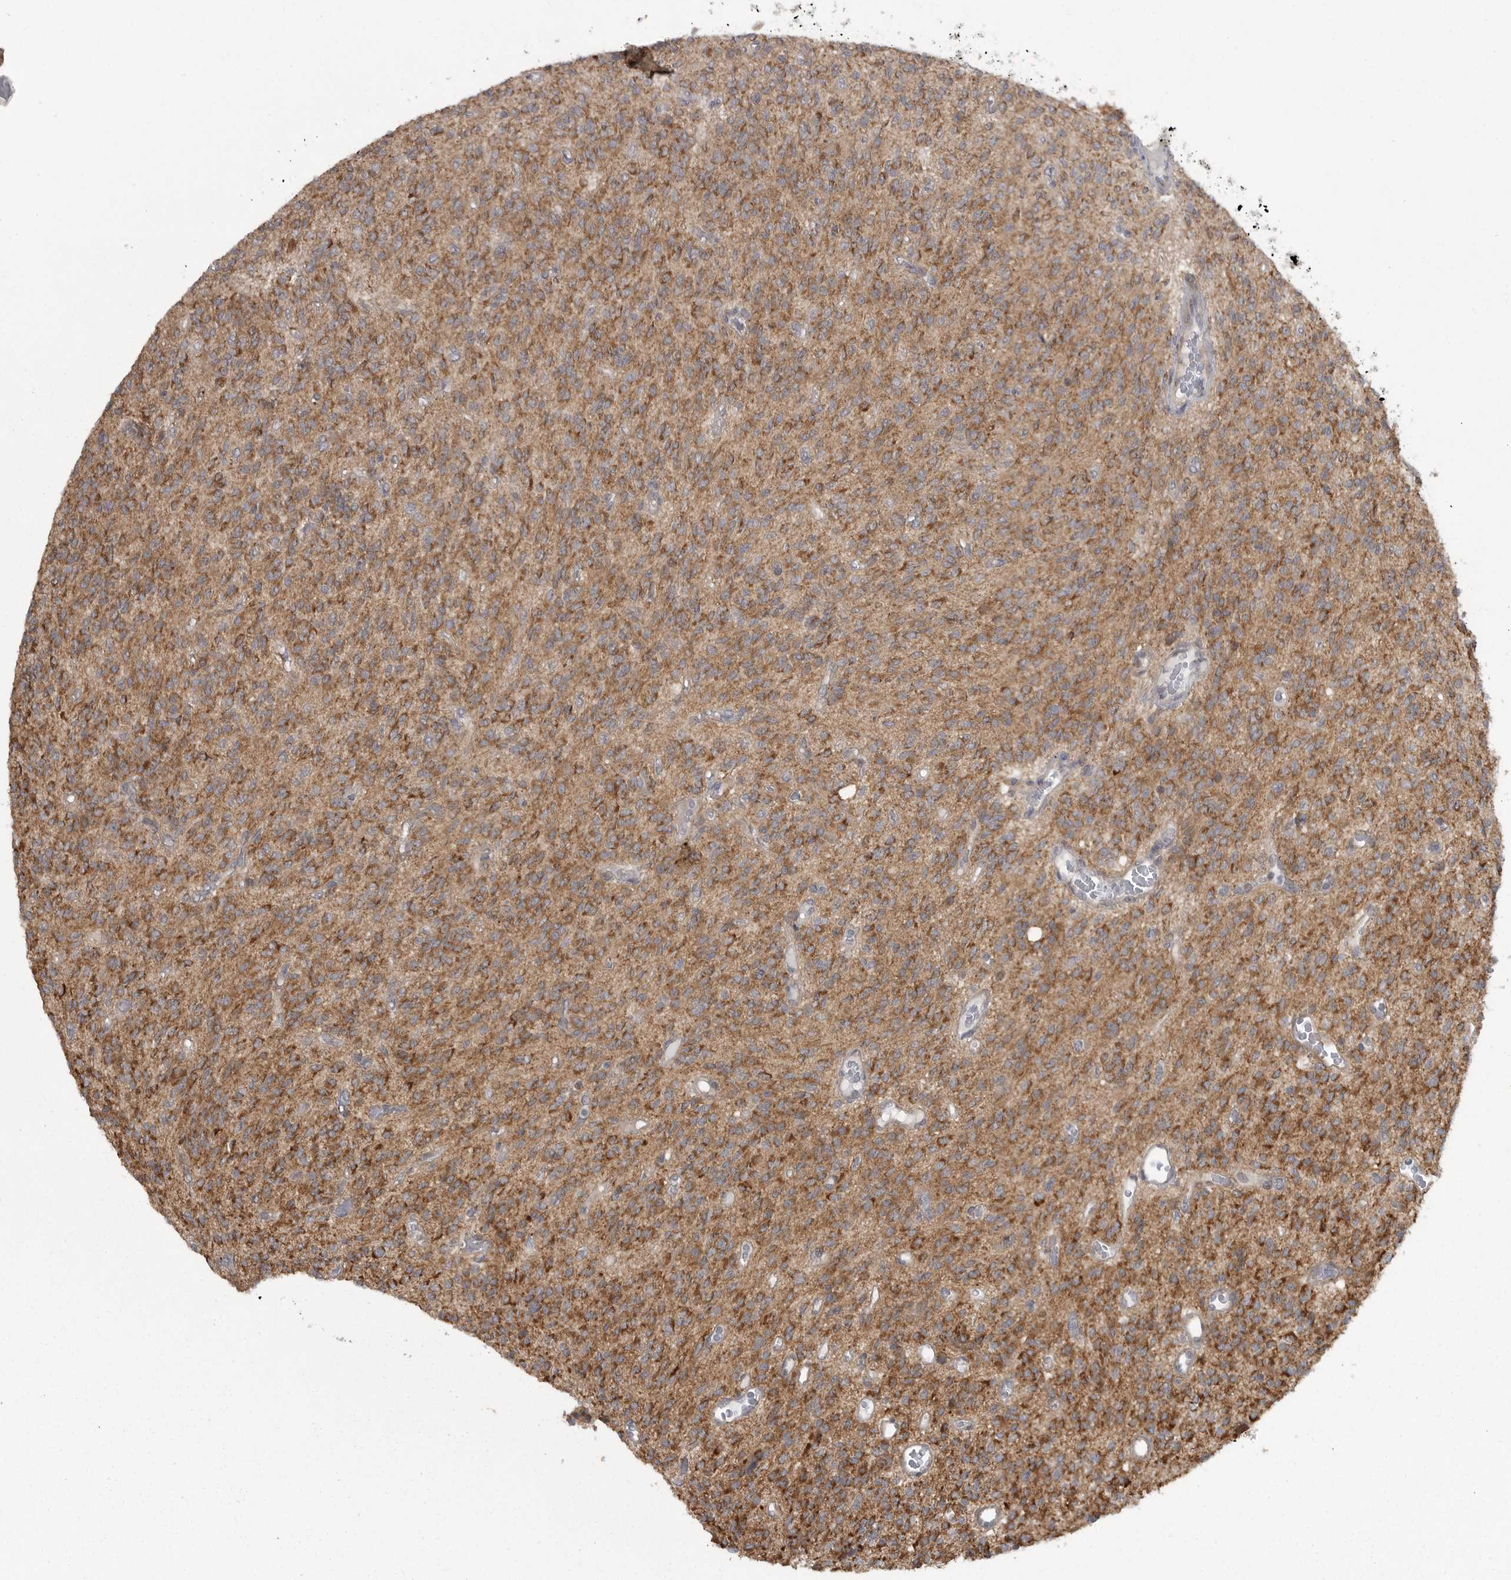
{"staining": {"intensity": "moderate", "quantity": ">75%", "location": "cytoplasmic/membranous"}, "tissue": "glioma", "cell_type": "Tumor cells", "image_type": "cancer", "snomed": [{"axis": "morphology", "description": "Glioma, malignant, High grade"}, {"axis": "topography", "description": "Brain"}], "caption": "Moderate cytoplasmic/membranous protein positivity is identified in about >75% of tumor cells in glioma.", "gene": "PPP1R9A", "patient": {"sex": "male", "age": 34}}